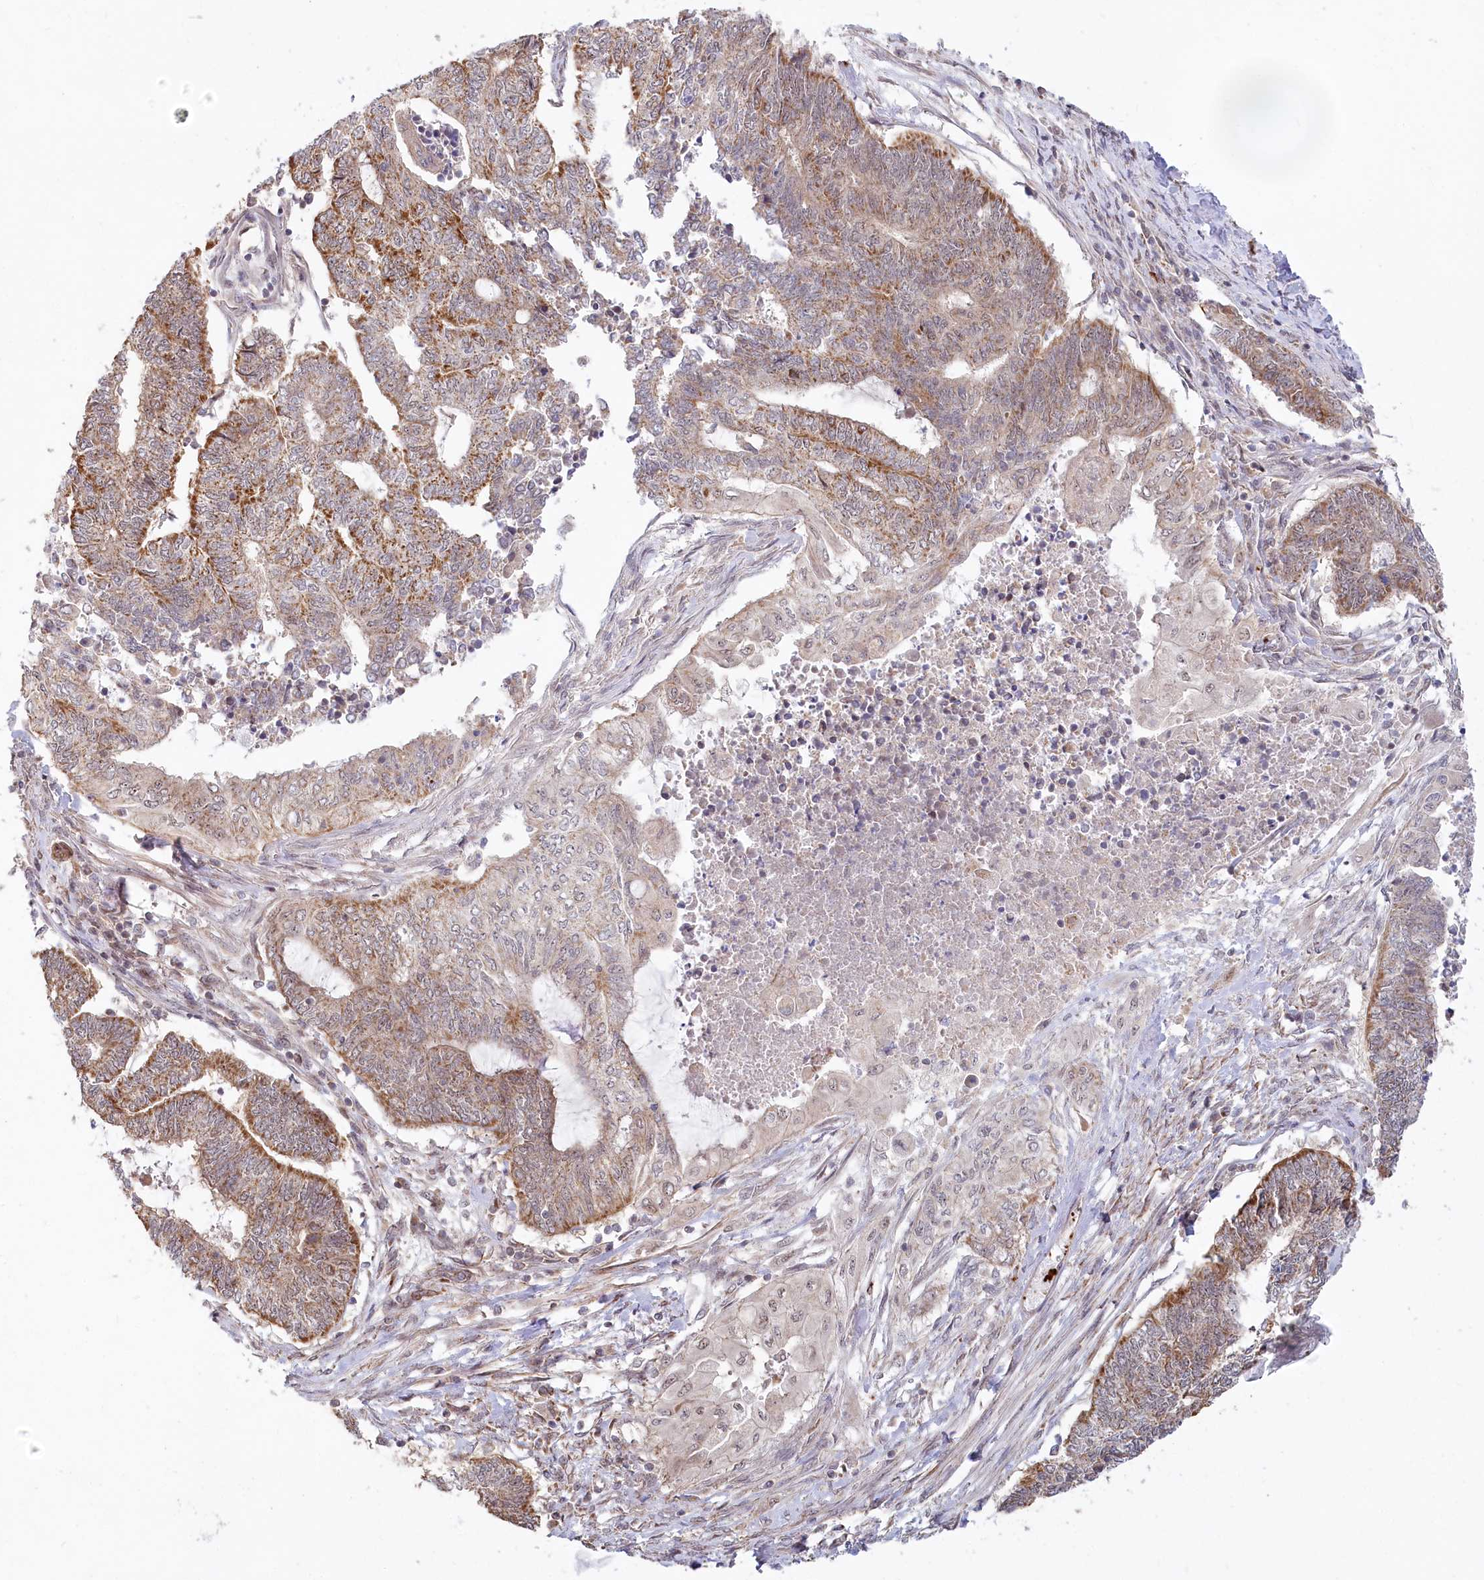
{"staining": {"intensity": "moderate", "quantity": ">75%", "location": "cytoplasmic/membranous"}, "tissue": "endometrial cancer", "cell_type": "Tumor cells", "image_type": "cancer", "snomed": [{"axis": "morphology", "description": "Adenocarcinoma, NOS"}, {"axis": "topography", "description": "Uterus"}, {"axis": "topography", "description": "Endometrium"}], "caption": "Human endometrial cancer stained with a brown dye reveals moderate cytoplasmic/membranous positive staining in about >75% of tumor cells.", "gene": "RTN4IP1", "patient": {"sex": "female", "age": 70}}